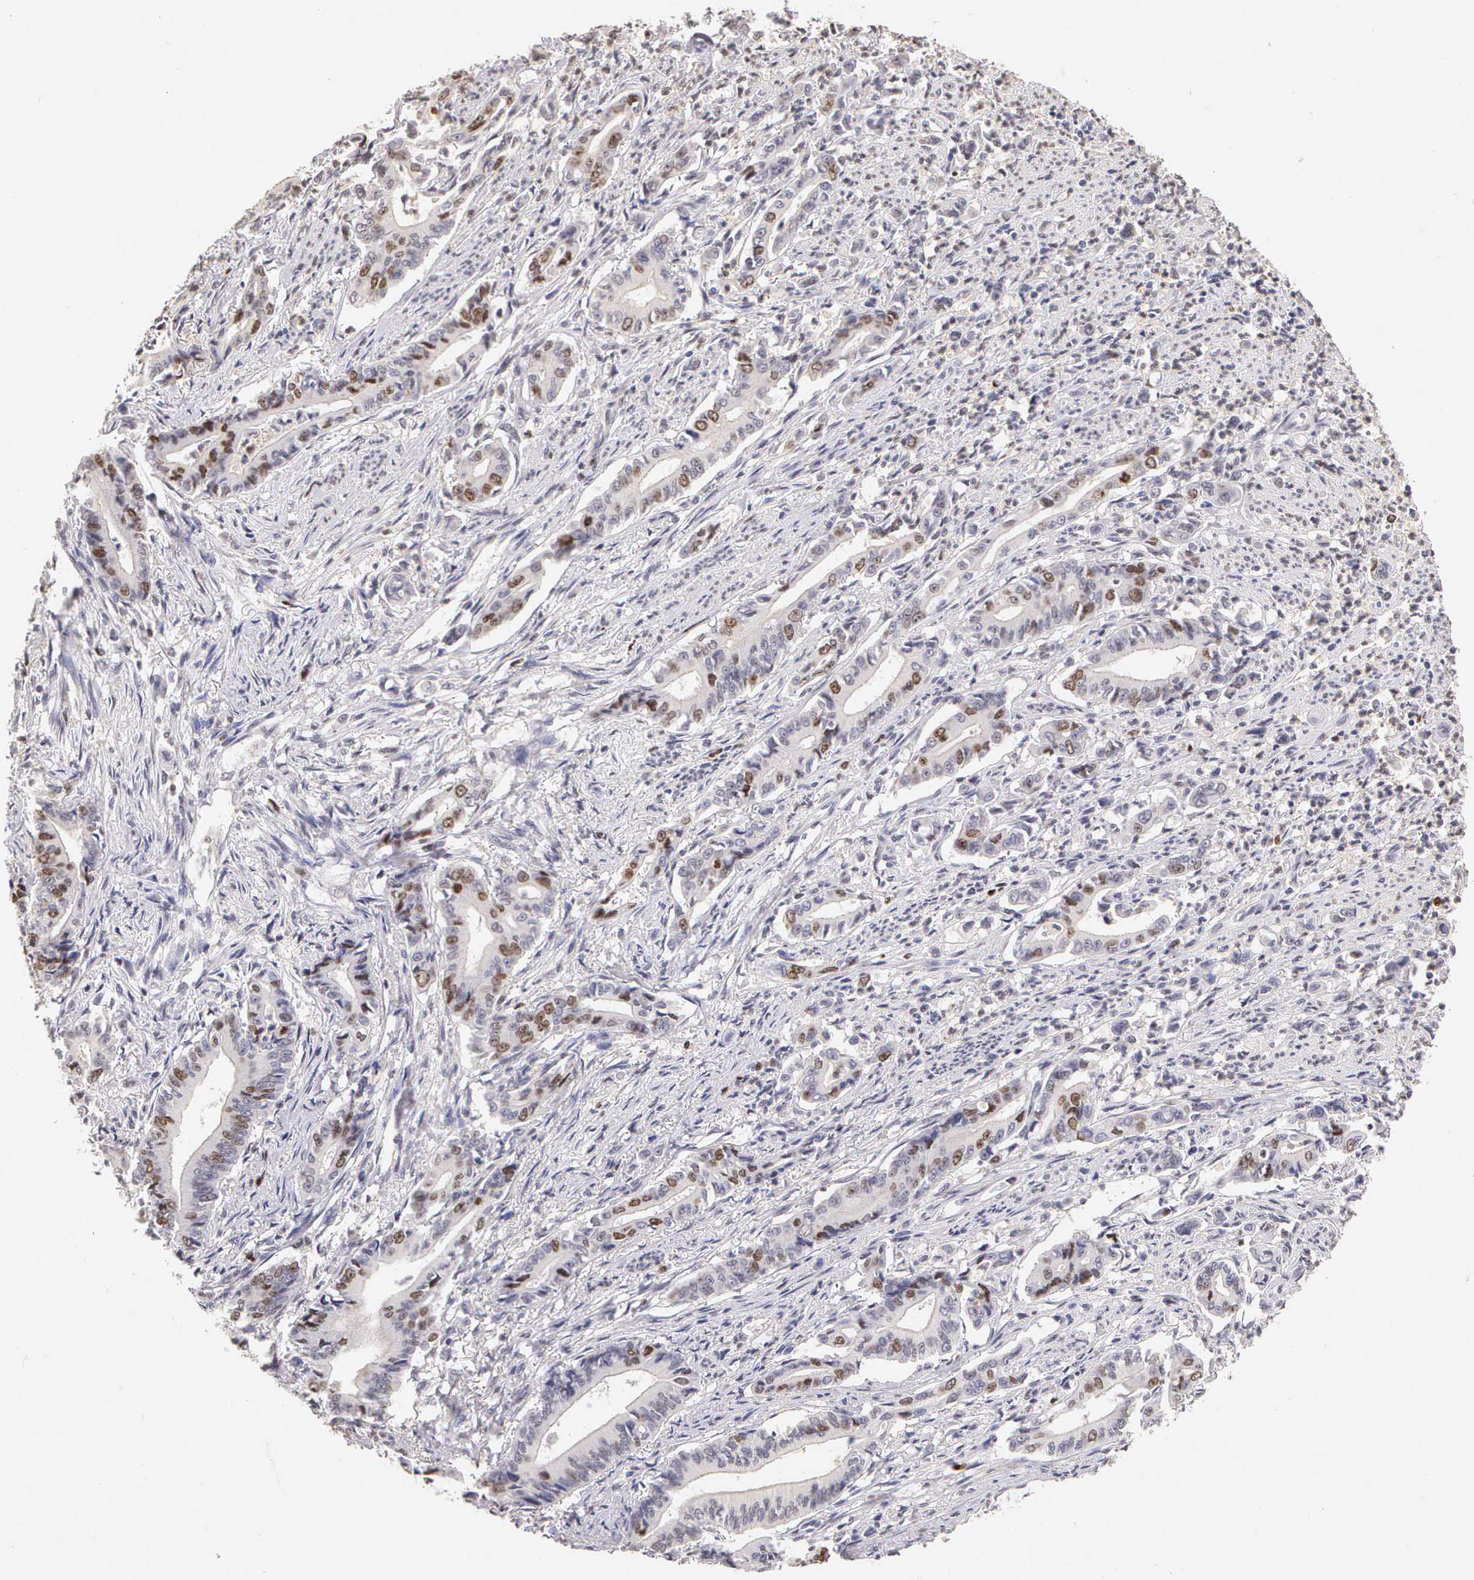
{"staining": {"intensity": "moderate", "quantity": "25%-75%", "location": "nuclear"}, "tissue": "stomach cancer", "cell_type": "Tumor cells", "image_type": "cancer", "snomed": [{"axis": "morphology", "description": "Adenocarcinoma, NOS"}, {"axis": "topography", "description": "Stomach"}], "caption": "Stomach adenocarcinoma stained with a brown dye reveals moderate nuclear positive positivity in about 25%-75% of tumor cells.", "gene": "MKI67", "patient": {"sex": "female", "age": 76}}